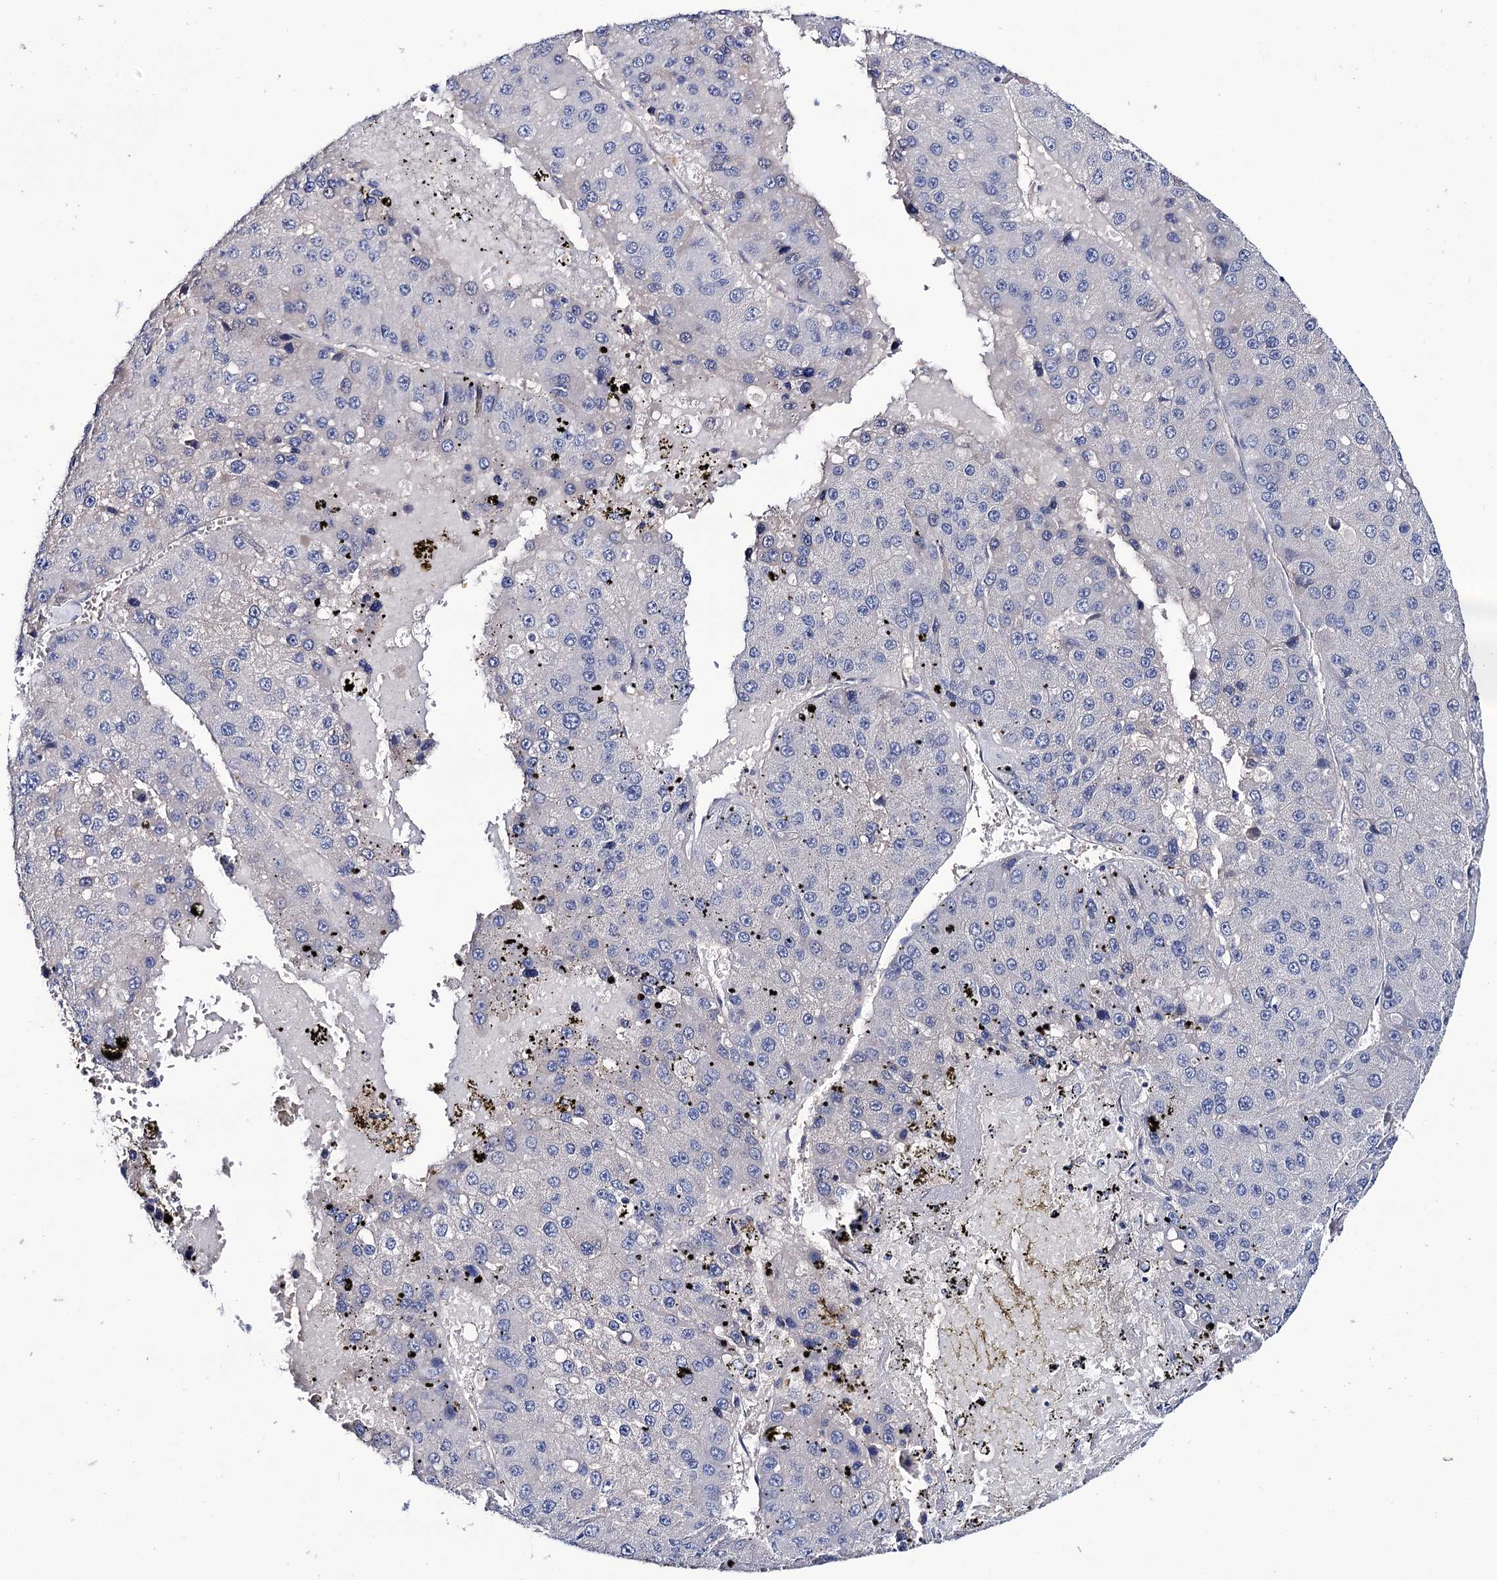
{"staining": {"intensity": "negative", "quantity": "none", "location": "none"}, "tissue": "liver cancer", "cell_type": "Tumor cells", "image_type": "cancer", "snomed": [{"axis": "morphology", "description": "Carcinoma, Hepatocellular, NOS"}, {"axis": "topography", "description": "Liver"}], "caption": "The image displays no staining of tumor cells in liver hepatocellular carcinoma.", "gene": "PPP1R32", "patient": {"sex": "female", "age": 73}}